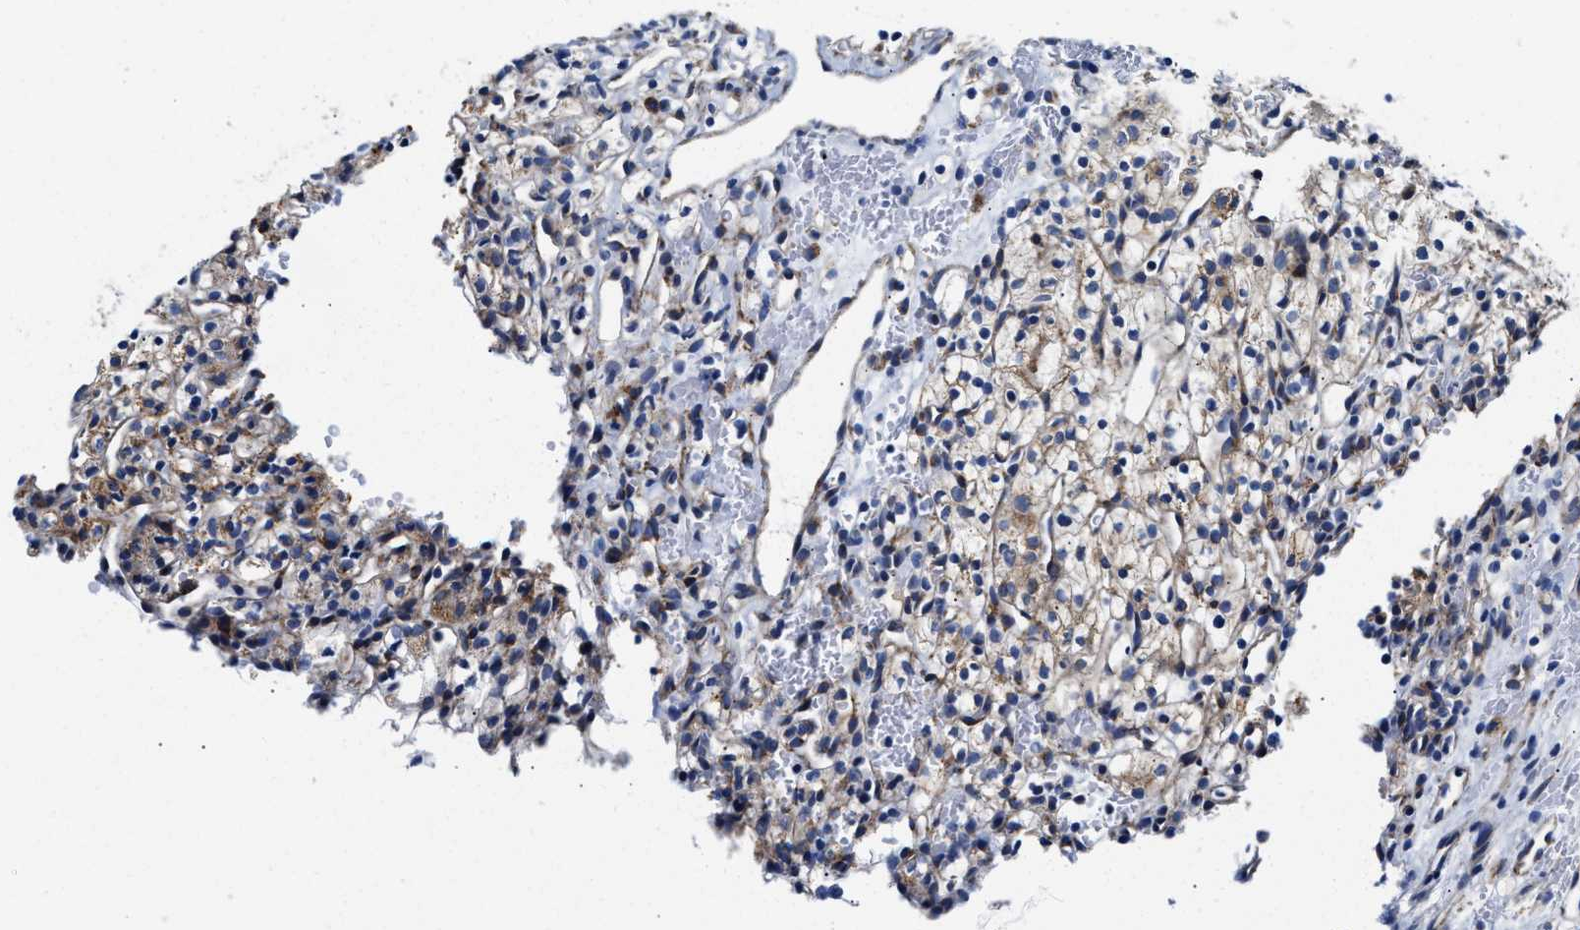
{"staining": {"intensity": "weak", "quantity": ">75%", "location": "cytoplasmic/membranous"}, "tissue": "renal cancer", "cell_type": "Tumor cells", "image_type": "cancer", "snomed": [{"axis": "morphology", "description": "Adenocarcinoma, NOS"}, {"axis": "topography", "description": "Kidney"}], "caption": "This micrograph reveals immunohistochemistry (IHC) staining of renal cancer, with low weak cytoplasmic/membranous staining in about >75% of tumor cells.", "gene": "ACADVL", "patient": {"sex": "female", "age": 57}}